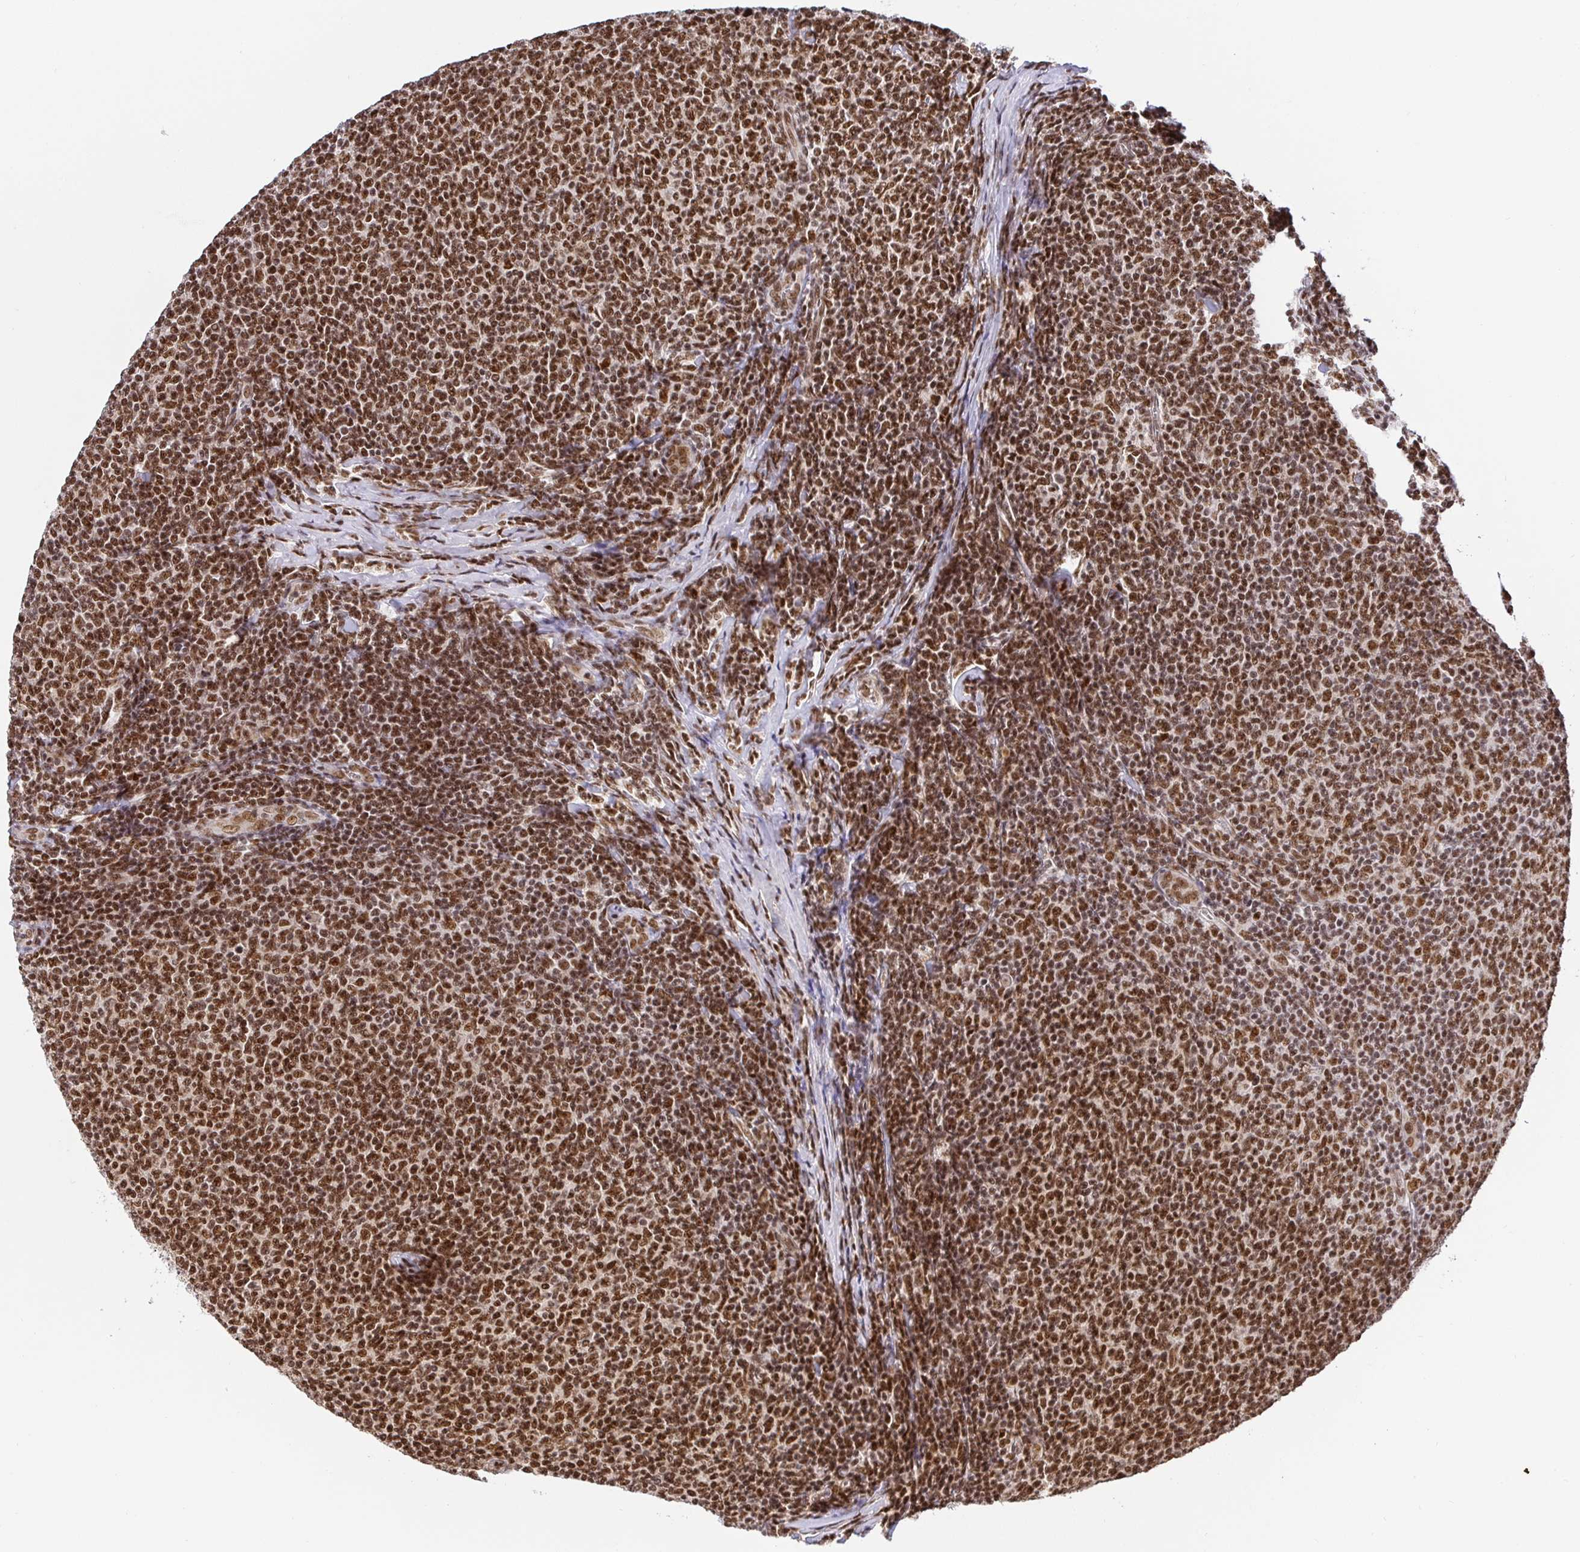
{"staining": {"intensity": "moderate", "quantity": ">75%", "location": "nuclear"}, "tissue": "lymphoma", "cell_type": "Tumor cells", "image_type": "cancer", "snomed": [{"axis": "morphology", "description": "Malignant lymphoma, non-Hodgkin's type, Low grade"}, {"axis": "topography", "description": "Lymph node"}], "caption": "A brown stain shows moderate nuclear staining of a protein in human lymphoma tumor cells.", "gene": "USF1", "patient": {"sex": "male", "age": 52}}